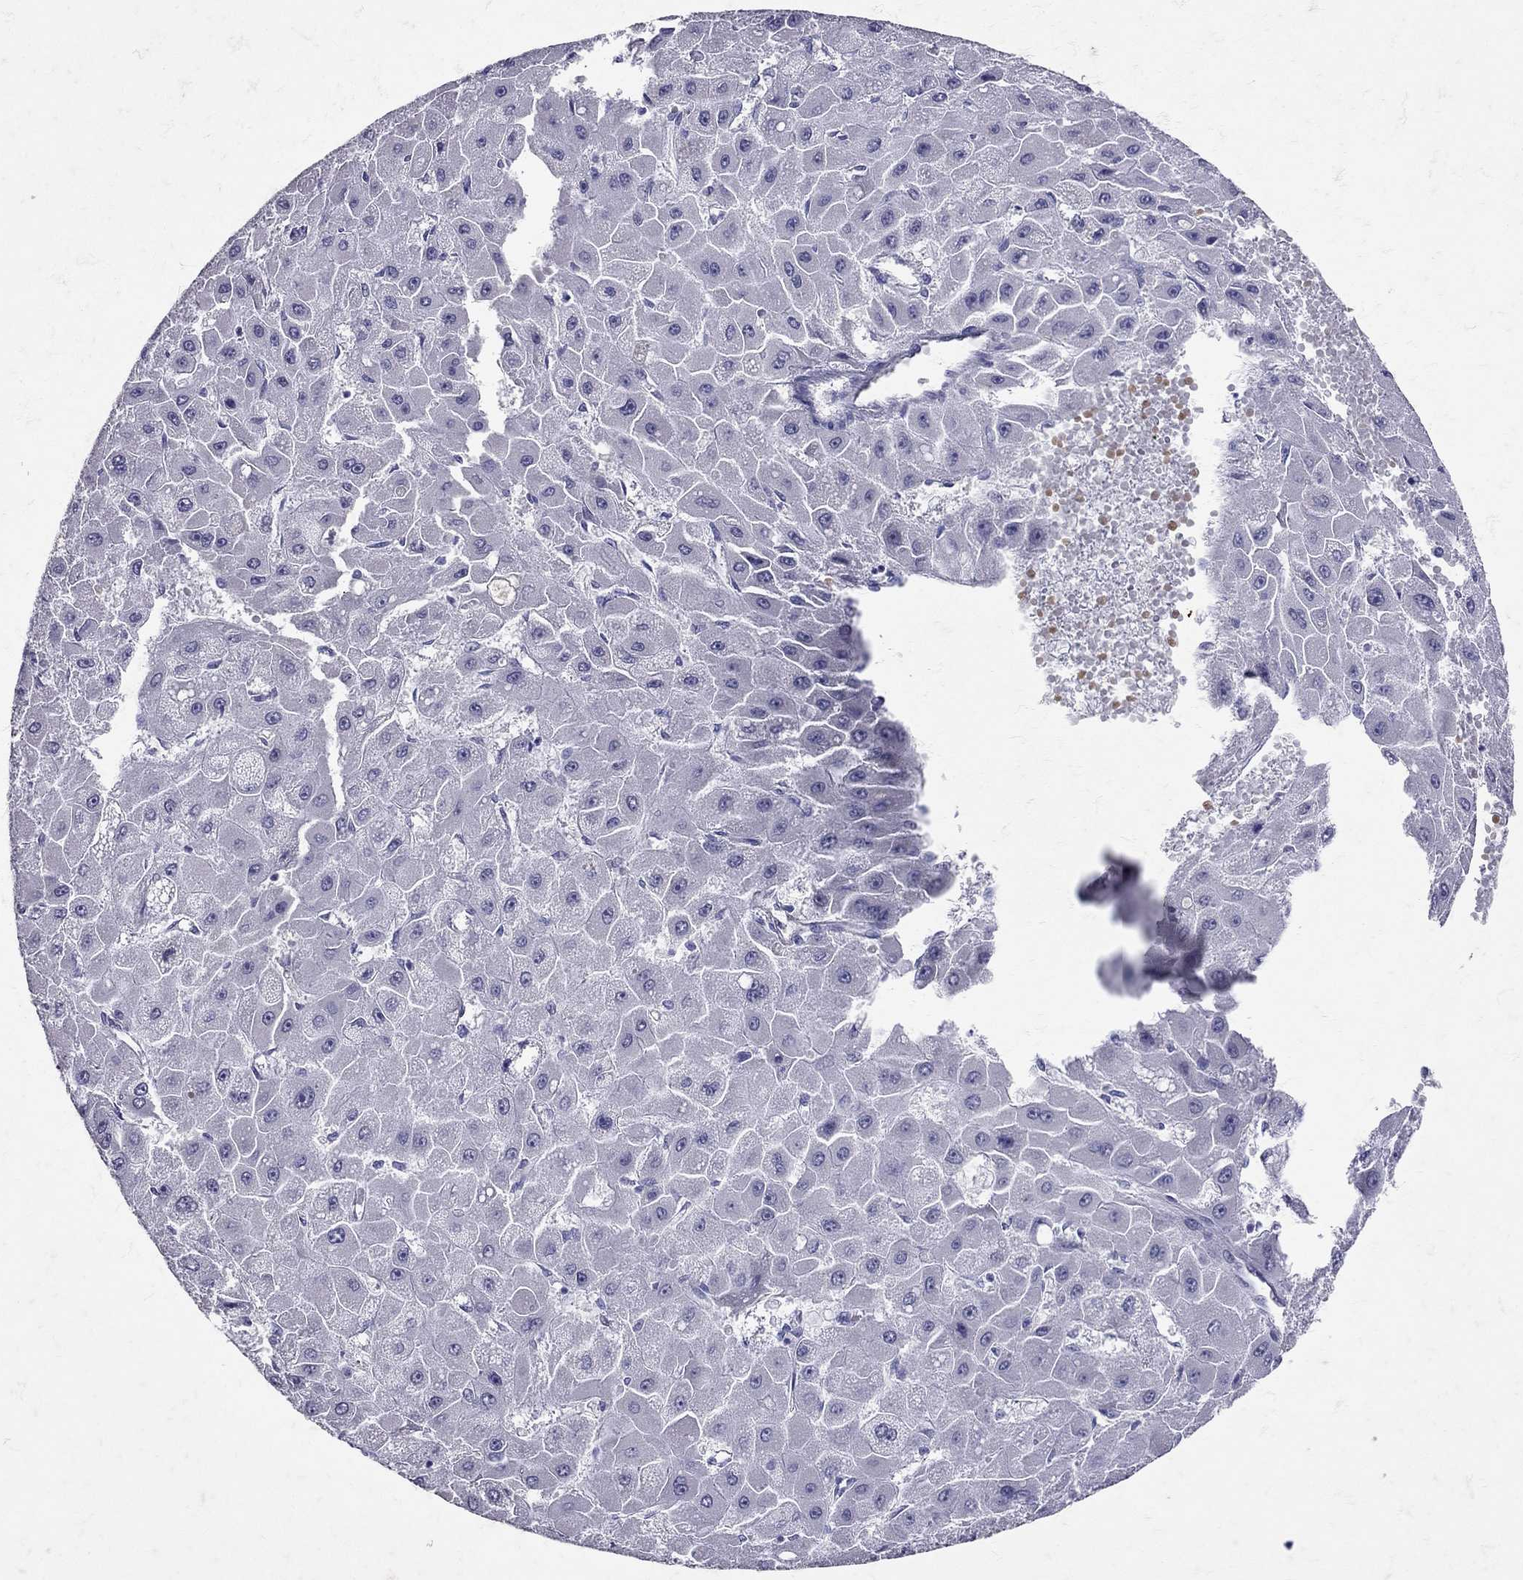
{"staining": {"intensity": "negative", "quantity": "none", "location": "none"}, "tissue": "liver cancer", "cell_type": "Tumor cells", "image_type": "cancer", "snomed": [{"axis": "morphology", "description": "Carcinoma, Hepatocellular, NOS"}, {"axis": "topography", "description": "Liver"}], "caption": "The histopathology image reveals no staining of tumor cells in liver cancer.", "gene": "SST", "patient": {"sex": "female", "age": 25}}